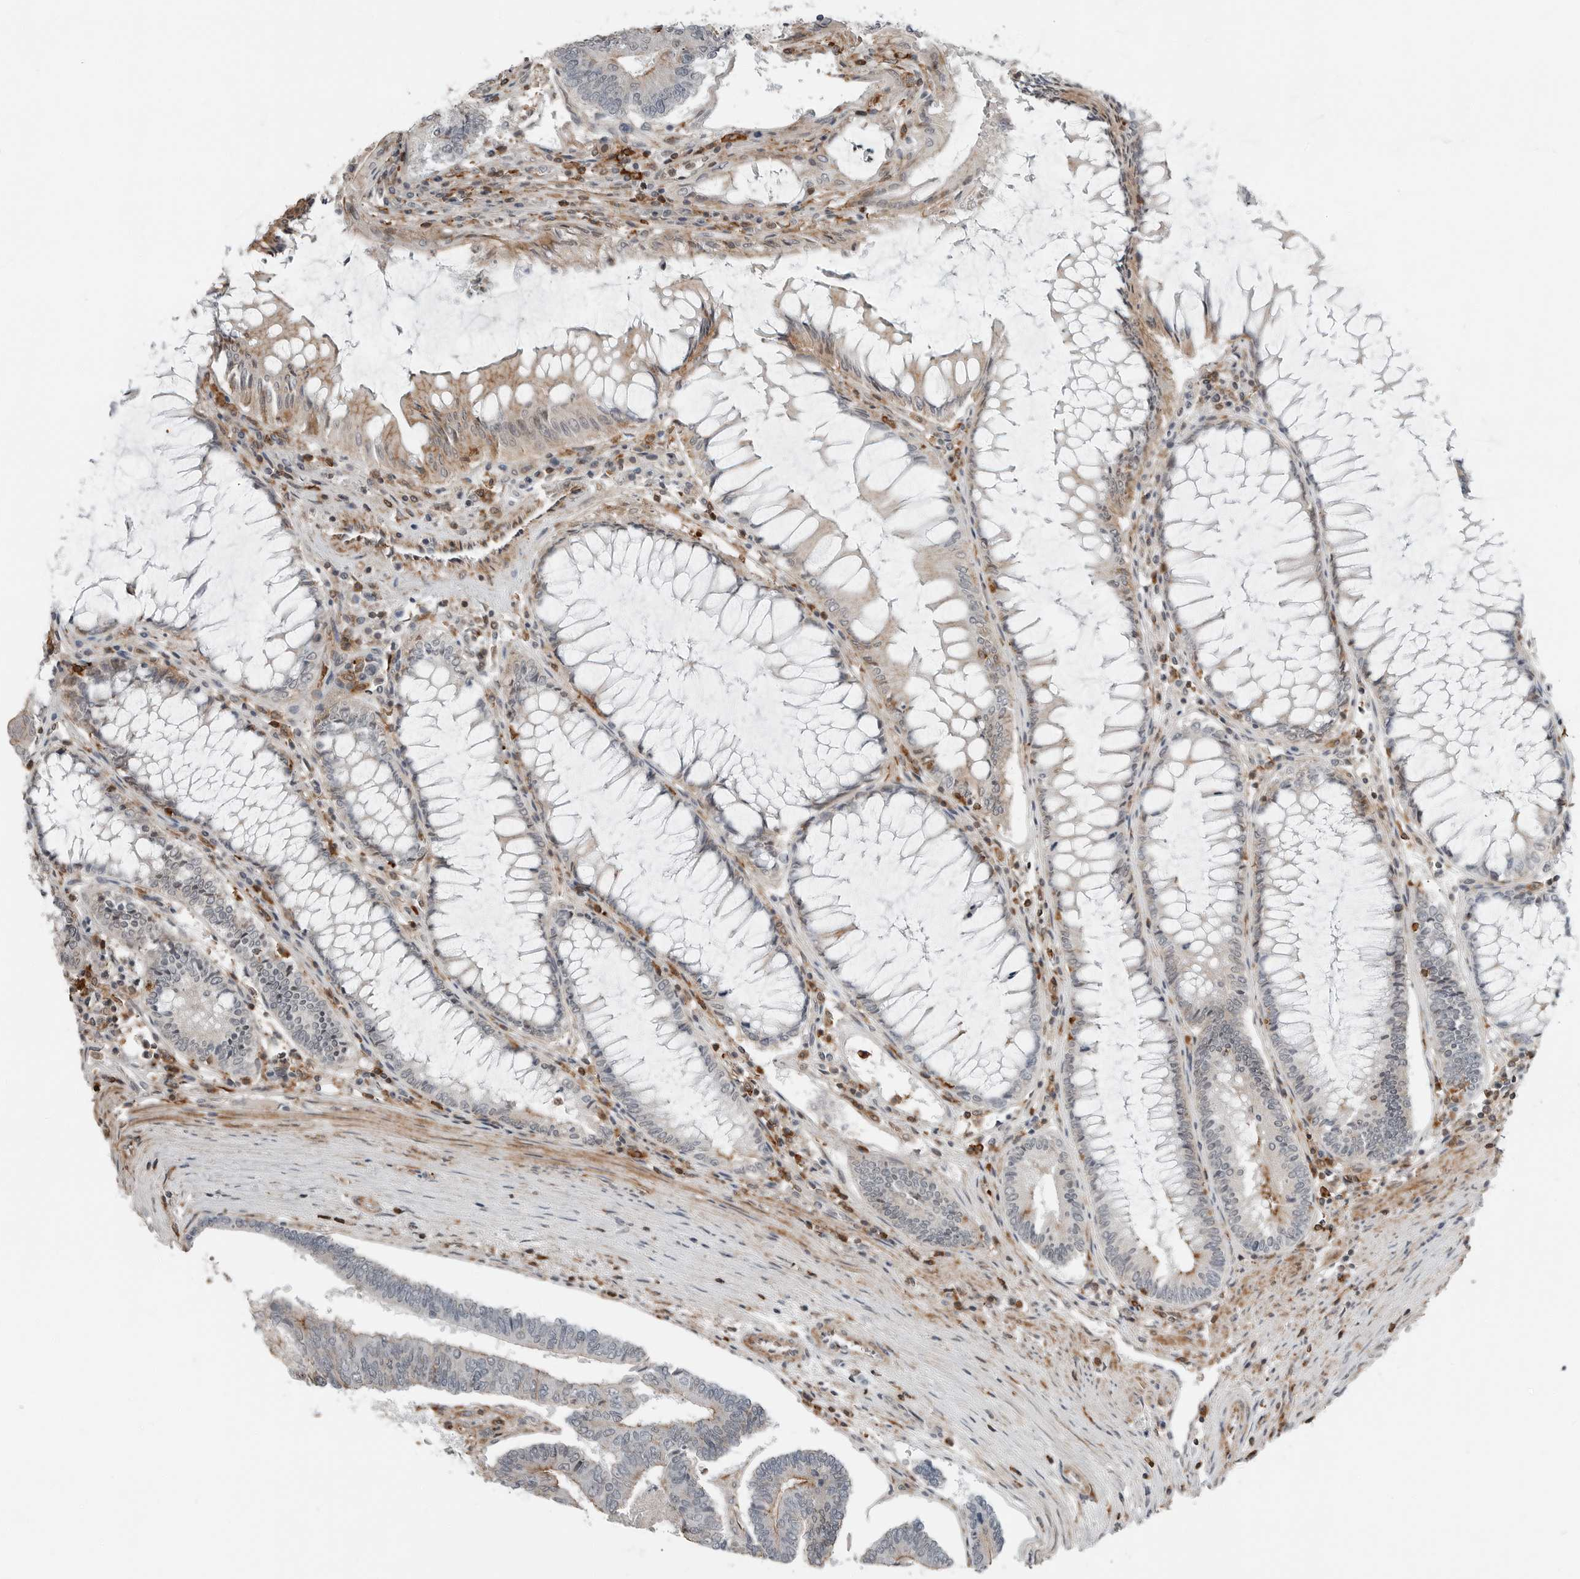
{"staining": {"intensity": "moderate", "quantity": "<25%", "location": "cytoplasmic/membranous"}, "tissue": "colorectal cancer", "cell_type": "Tumor cells", "image_type": "cancer", "snomed": [{"axis": "morphology", "description": "Adenocarcinoma, NOS"}, {"axis": "topography", "description": "Colon"}], "caption": "A histopathology image of colorectal cancer stained for a protein demonstrates moderate cytoplasmic/membranous brown staining in tumor cells. (Brightfield microscopy of DAB IHC at high magnification).", "gene": "LEFTY2", "patient": {"sex": "female", "age": 67}}